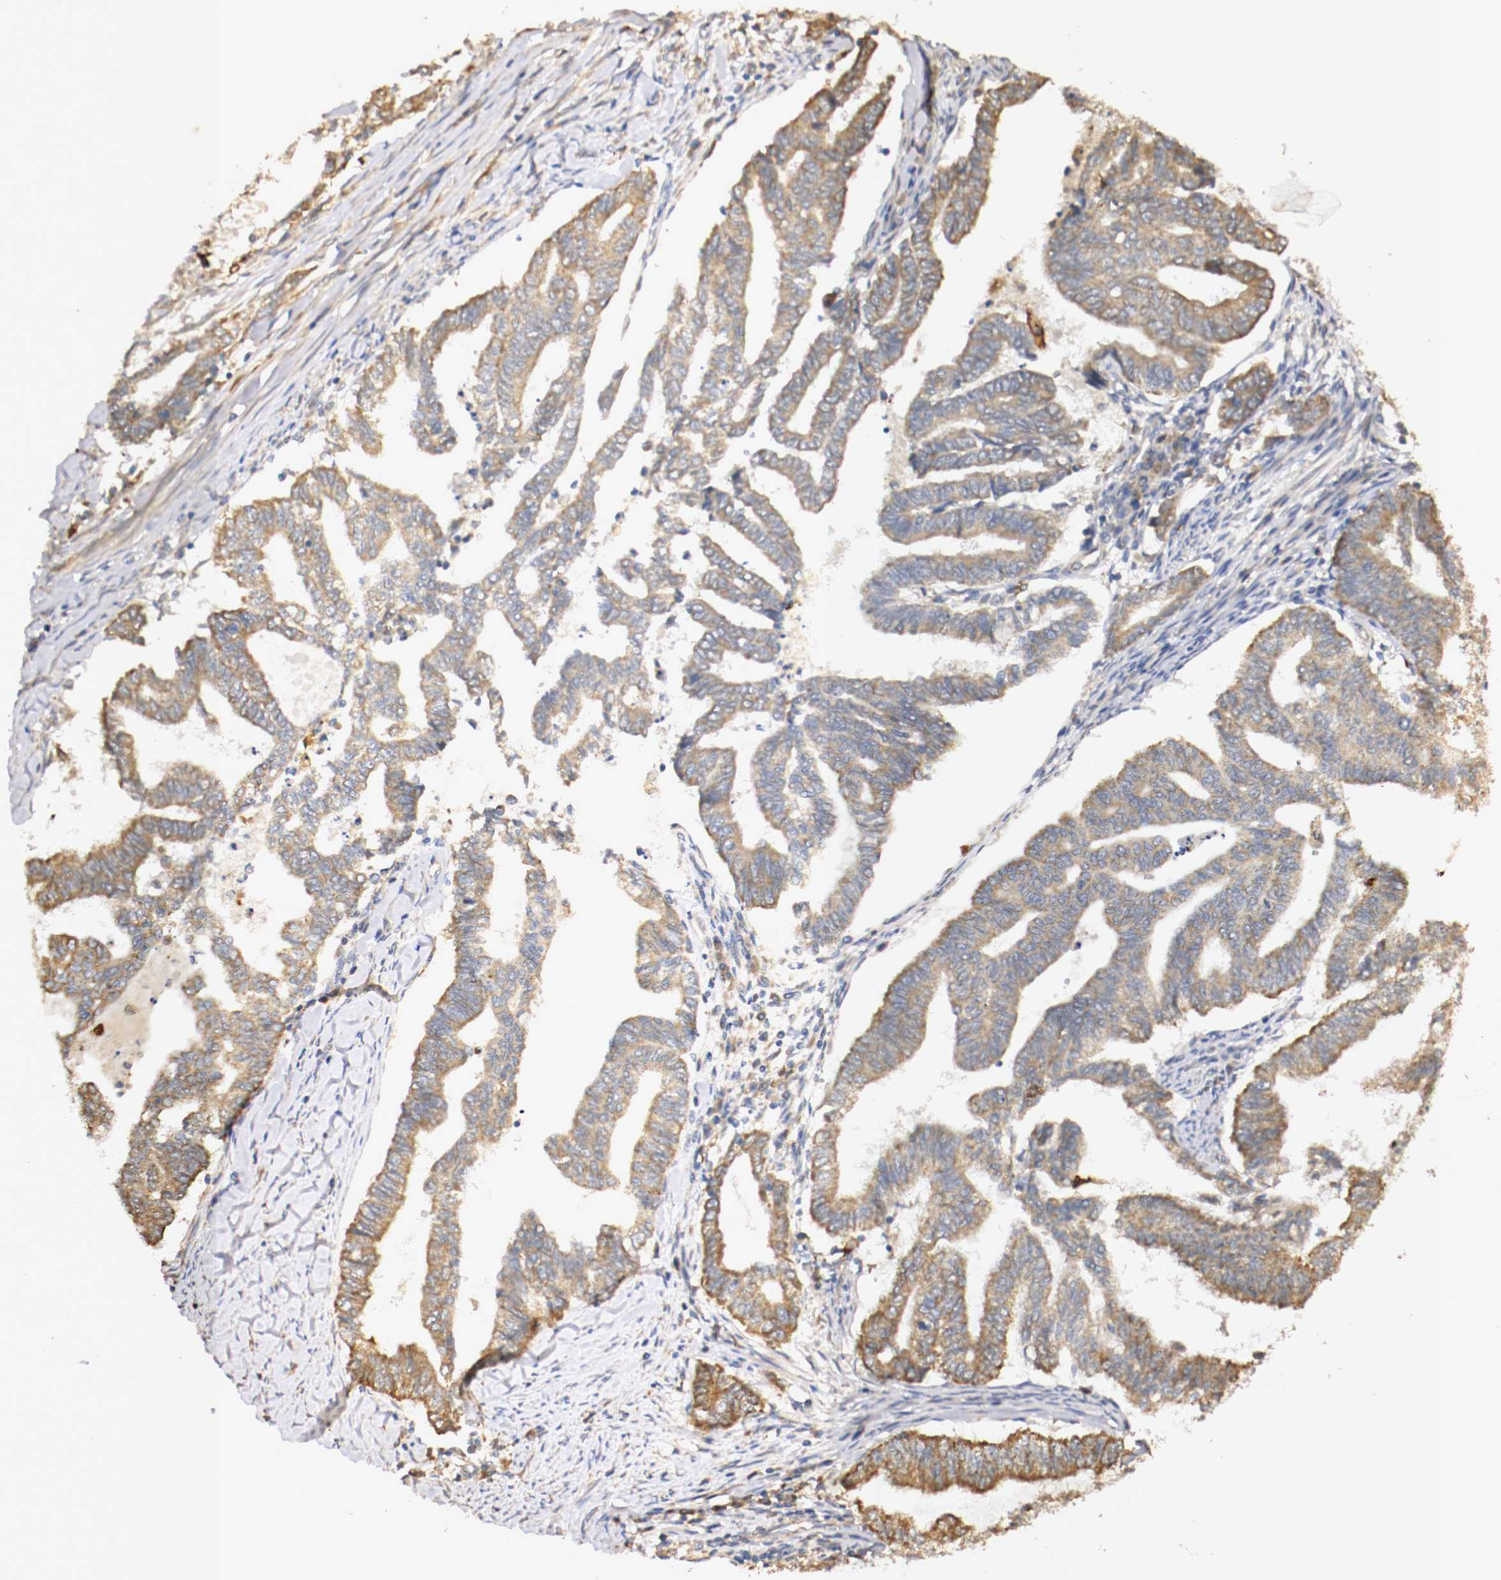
{"staining": {"intensity": "weak", "quantity": ">75%", "location": "cytoplasmic/membranous"}, "tissue": "endometrial cancer", "cell_type": "Tumor cells", "image_type": "cancer", "snomed": [{"axis": "morphology", "description": "Adenocarcinoma, NOS"}, {"axis": "topography", "description": "Endometrium"}], "caption": "Endometrial cancer (adenocarcinoma) stained for a protein demonstrates weak cytoplasmic/membranous positivity in tumor cells. (DAB (3,3'-diaminobenzidine) IHC with brightfield microscopy, high magnification).", "gene": "VEZT", "patient": {"sex": "female", "age": 79}}